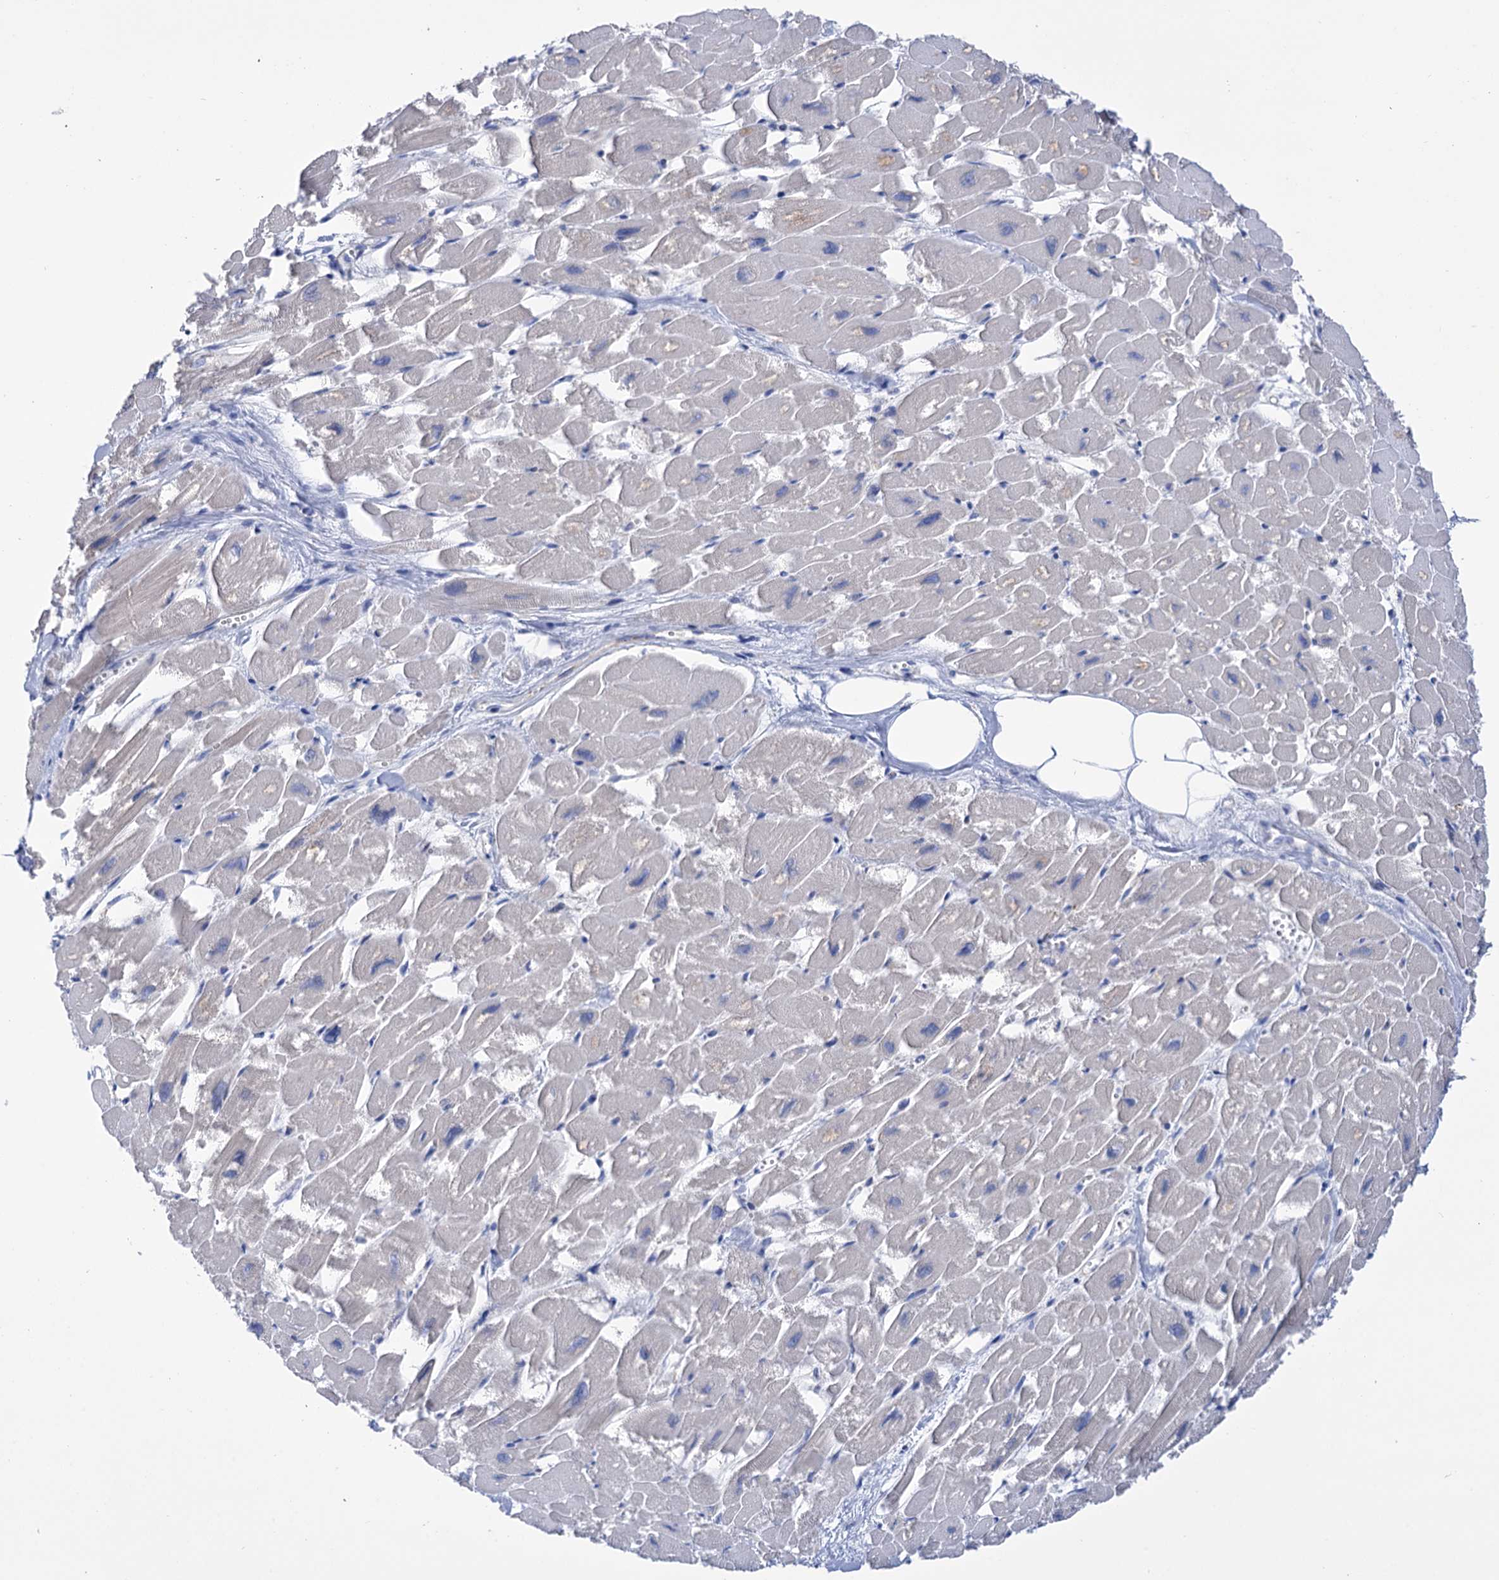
{"staining": {"intensity": "negative", "quantity": "none", "location": "none"}, "tissue": "heart muscle", "cell_type": "Cardiomyocytes", "image_type": "normal", "snomed": [{"axis": "morphology", "description": "Normal tissue, NOS"}, {"axis": "topography", "description": "Heart"}], "caption": "High magnification brightfield microscopy of unremarkable heart muscle stained with DAB (3,3'-diaminobenzidine) (brown) and counterstained with hematoxylin (blue): cardiomyocytes show no significant staining. (Immunohistochemistry (ihc), brightfield microscopy, high magnification).", "gene": "BBS4", "patient": {"sex": "male", "age": 54}}